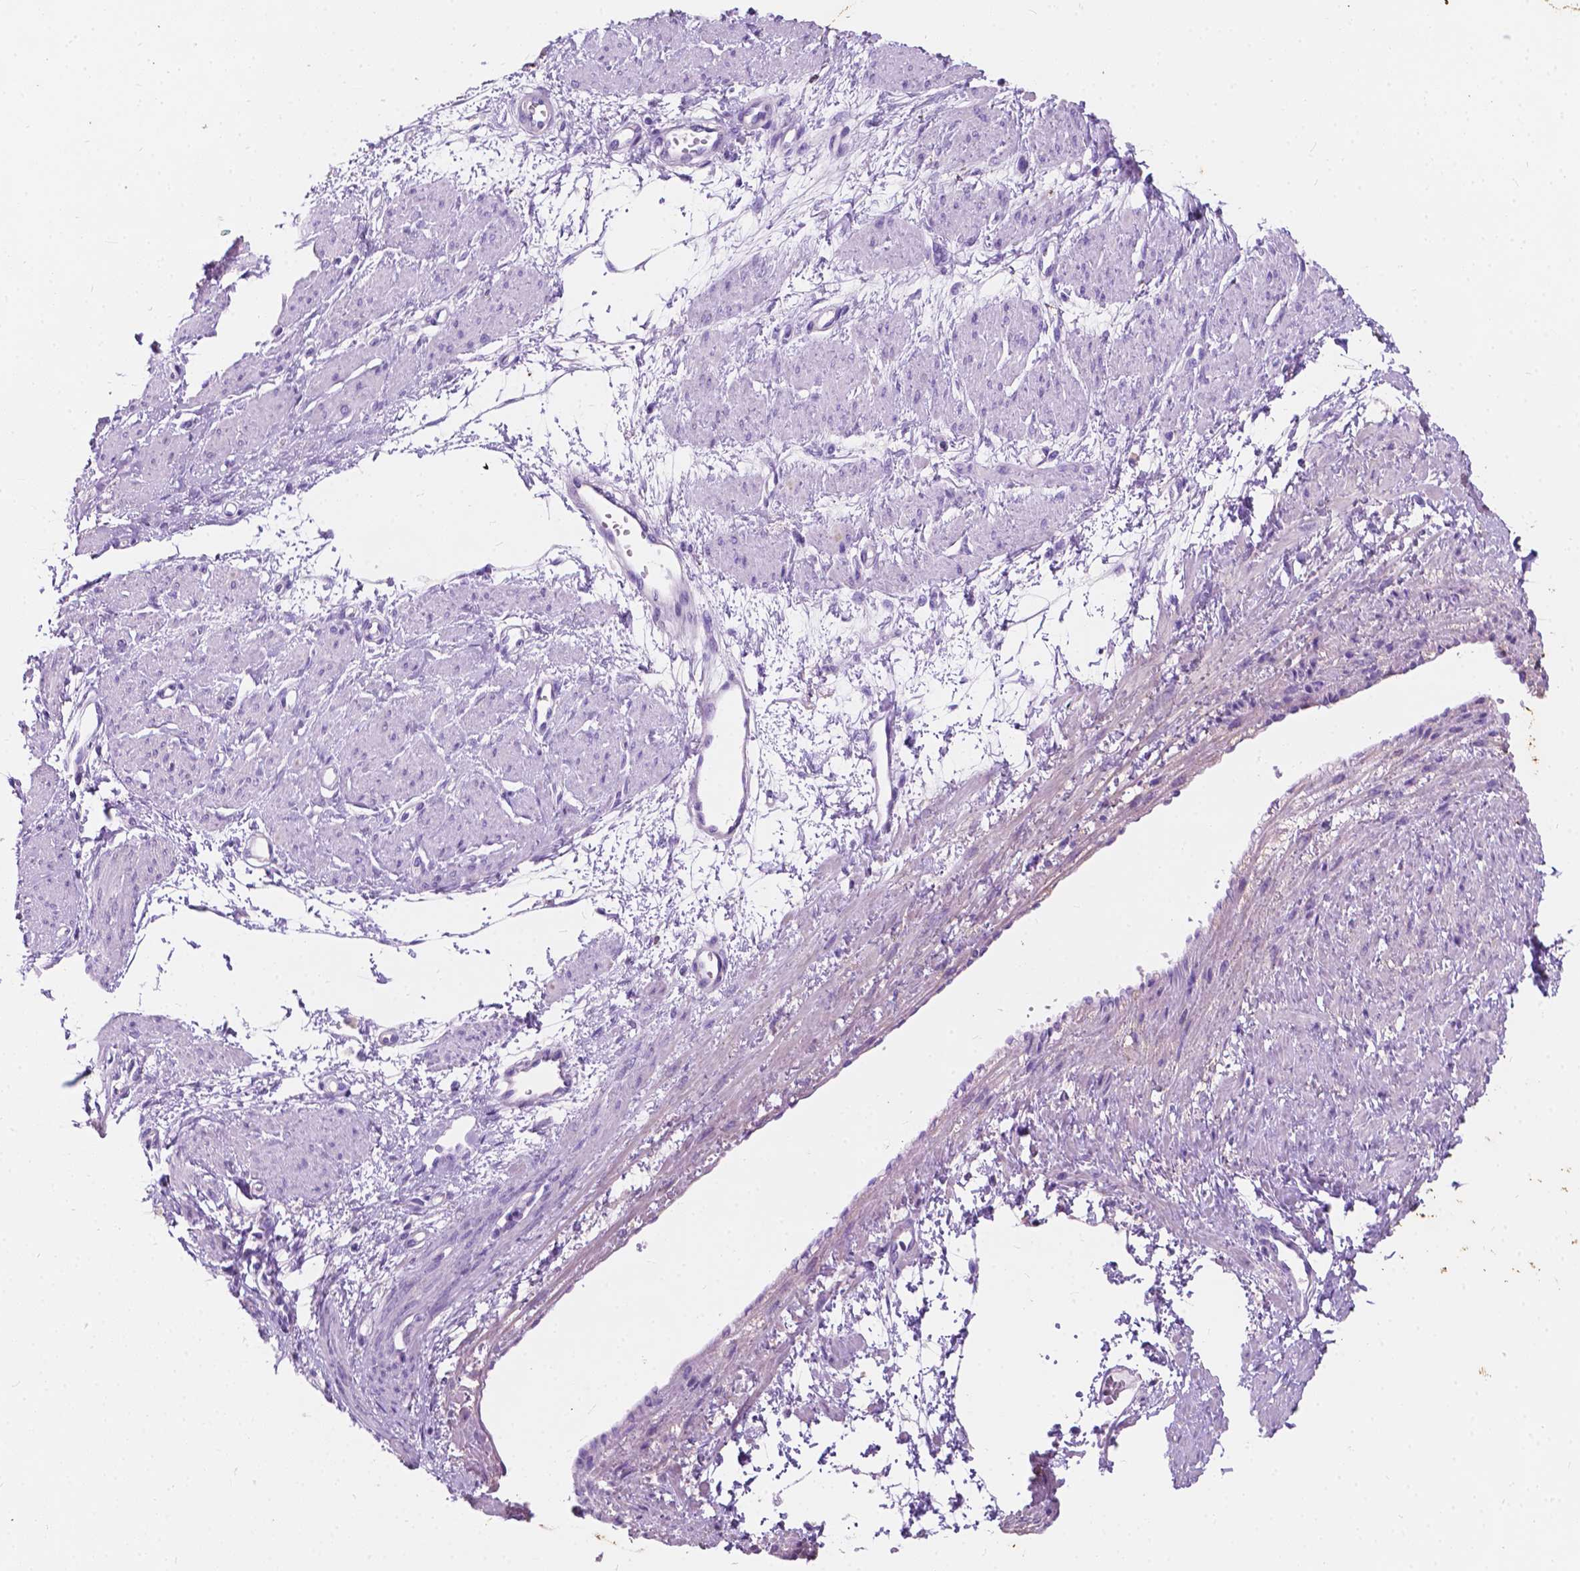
{"staining": {"intensity": "moderate", "quantity": "<25%", "location": "cytoplasmic/membranous"}, "tissue": "smooth muscle", "cell_type": "Smooth muscle cells", "image_type": "normal", "snomed": [{"axis": "morphology", "description": "Normal tissue, NOS"}, {"axis": "topography", "description": "Smooth muscle"}, {"axis": "topography", "description": "Uterus"}], "caption": "An IHC histopathology image of normal tissue is shown. Protein staining in brown highlights moderate cytoplasmic/membranous positivity in smooth muscle within smooth muscle cells.", "gene": "GNAO1", "patient": {"sex": "female", "age": 39}}